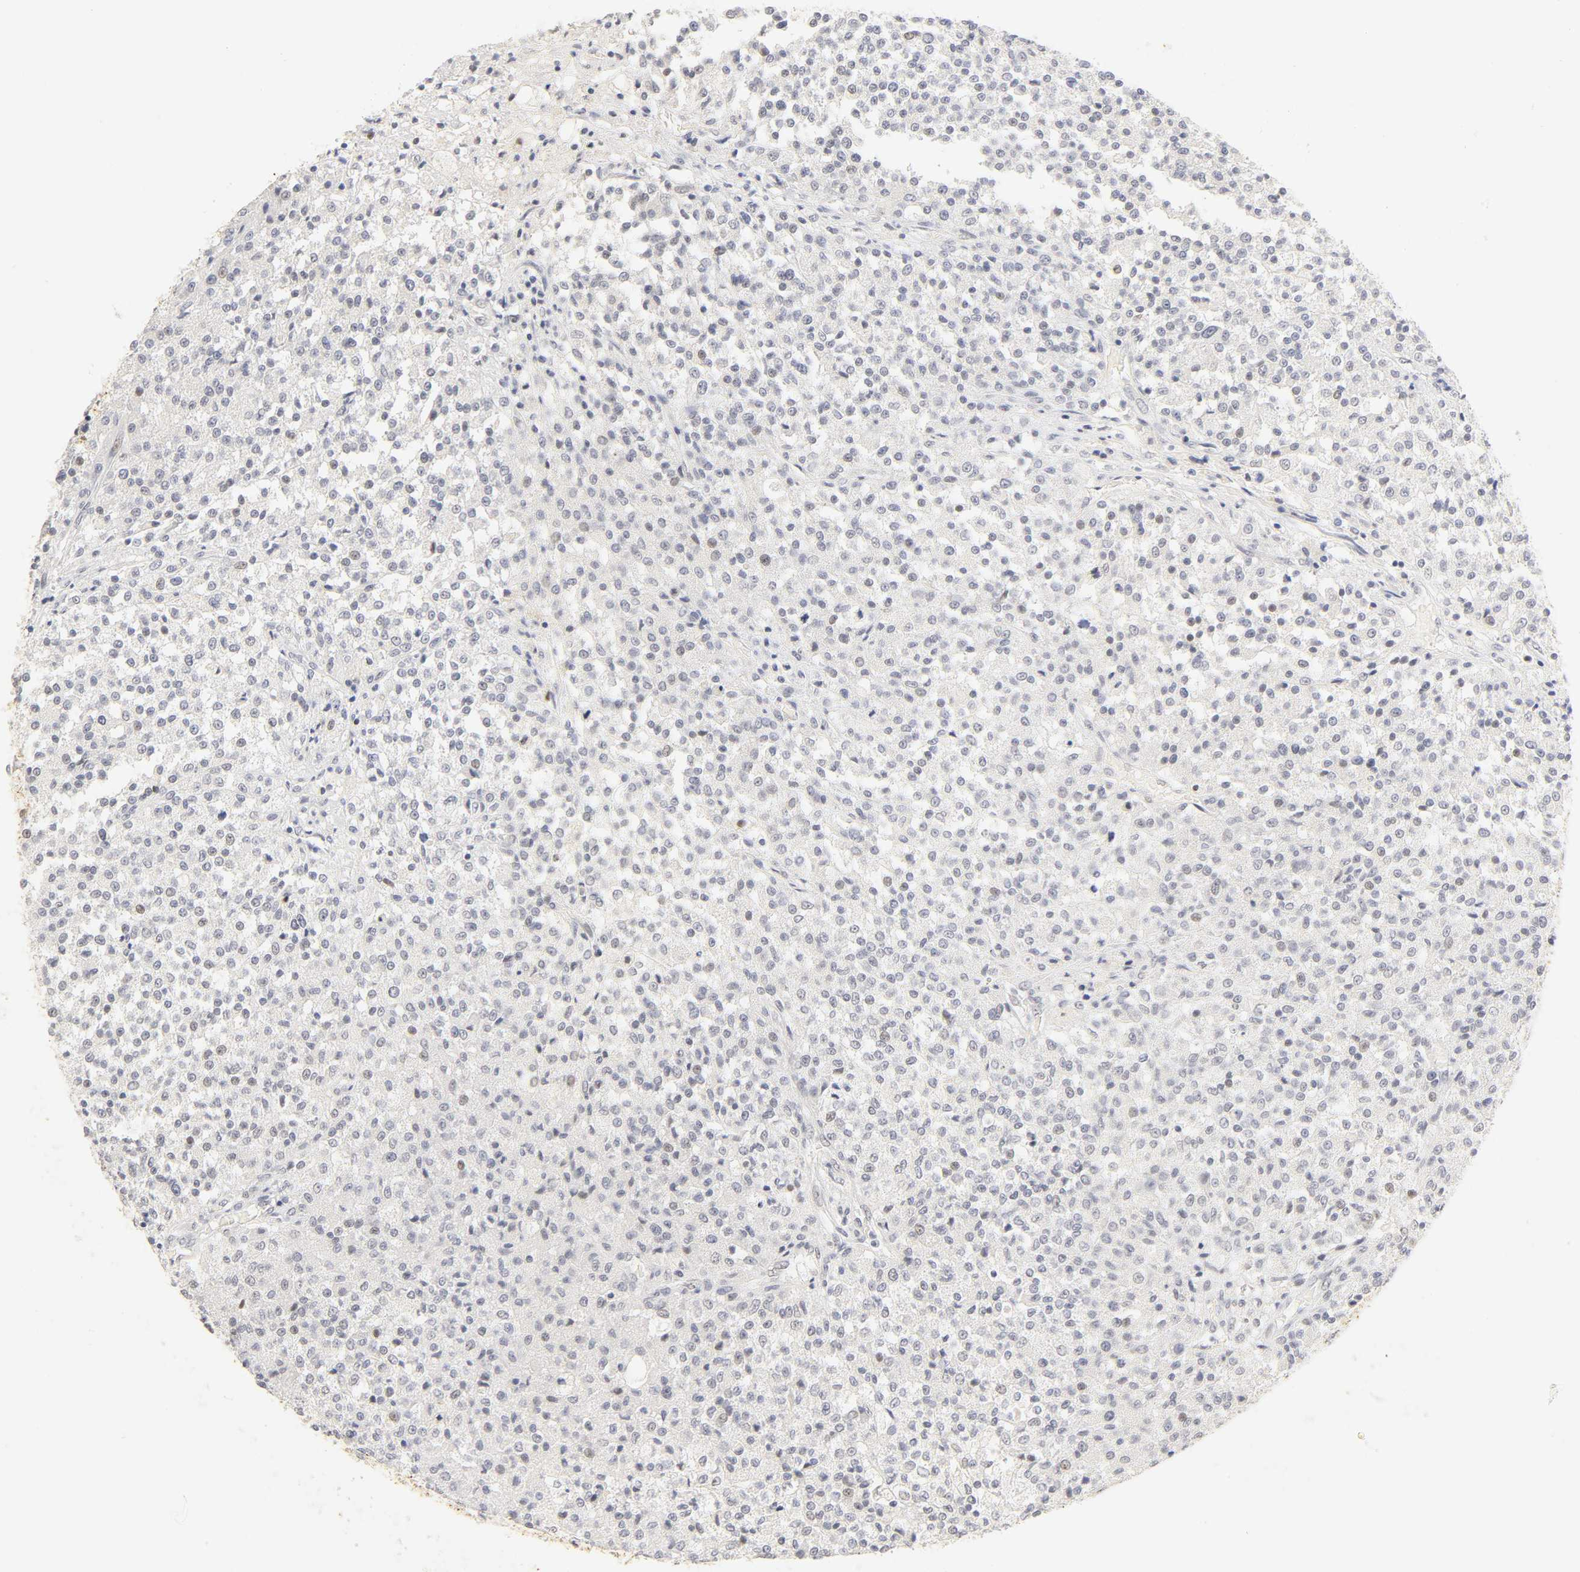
{"staining": {"intensity": "weak", "quantity": "<25%", "location": "nuclear"}, "tissue": "testis cancer", "cell_type": "Tumor cells", "image_type": "cancer", "snomed": [{"axis": "morphology", "description": "Seminoma, NOS"}, {"axis": "topography", "description": "Testis"}], "caption": "Immunohistochemical staining of human seminoma (testis) exhibits no significant positivity in tumor cells.", "gene": "MNAT1", "patient": {"sex": "male", "age": 59}}